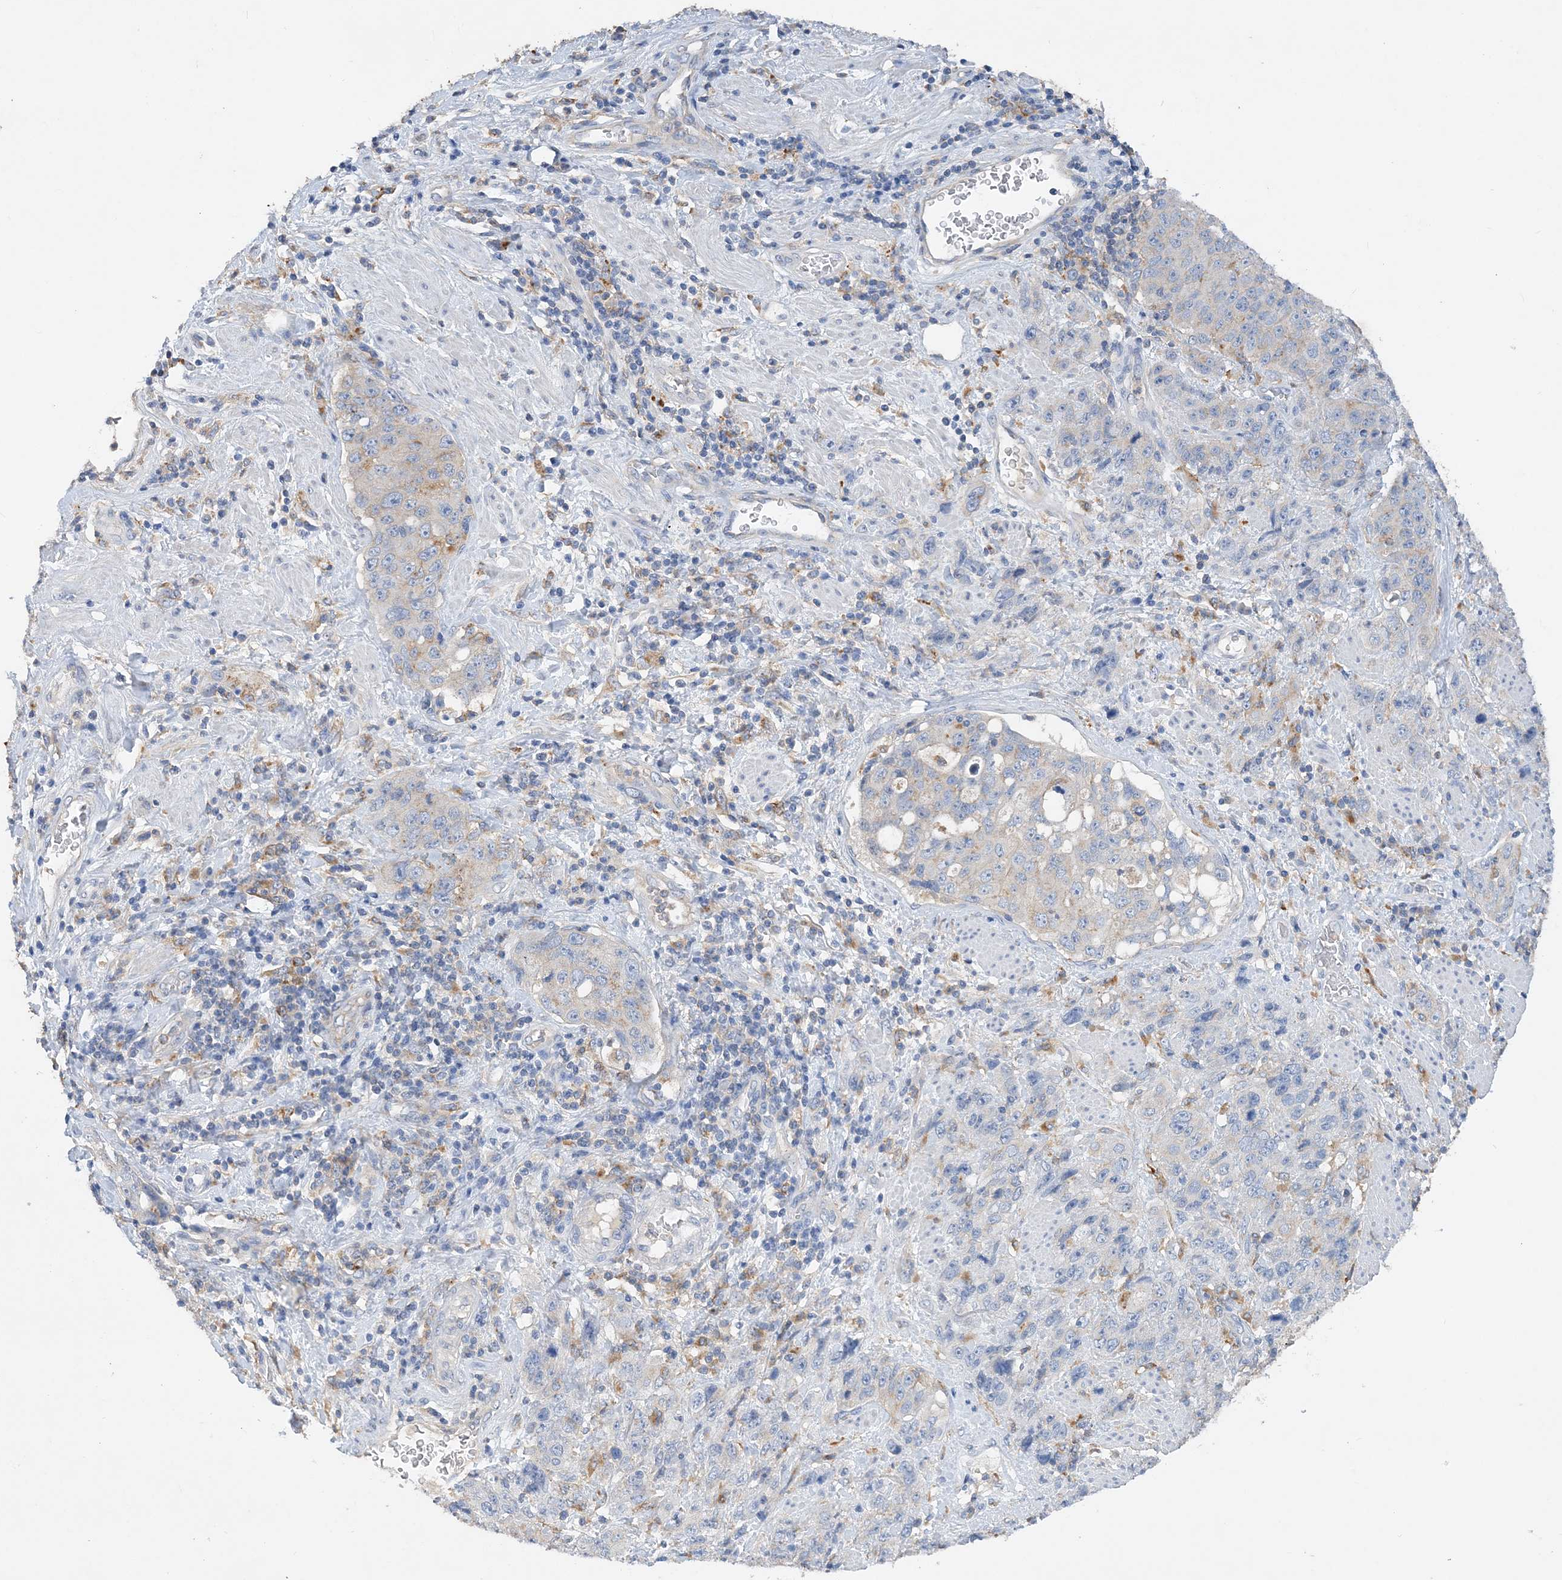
{"staining": {"intensity": "negative", "quantity": "none", "location": "none"}, "tissue": "stomach cancer", "cell_type": "Tumor cells", "image_type": "cancer", "snomed": [{"axis": "morphology", "description": "Adenocarcinoma, NOS"}, {"axis": "topography", "description": "Stomach"}], "caption": "Stomach cancer (adenocarcinoma) was stained to show a protein in brown. There is no significant expression in tumor cells. (IHC, brightfield microscopy, high magnification).", "gene": "GRINA", "patient": {"sex": "male", "age": 48}}